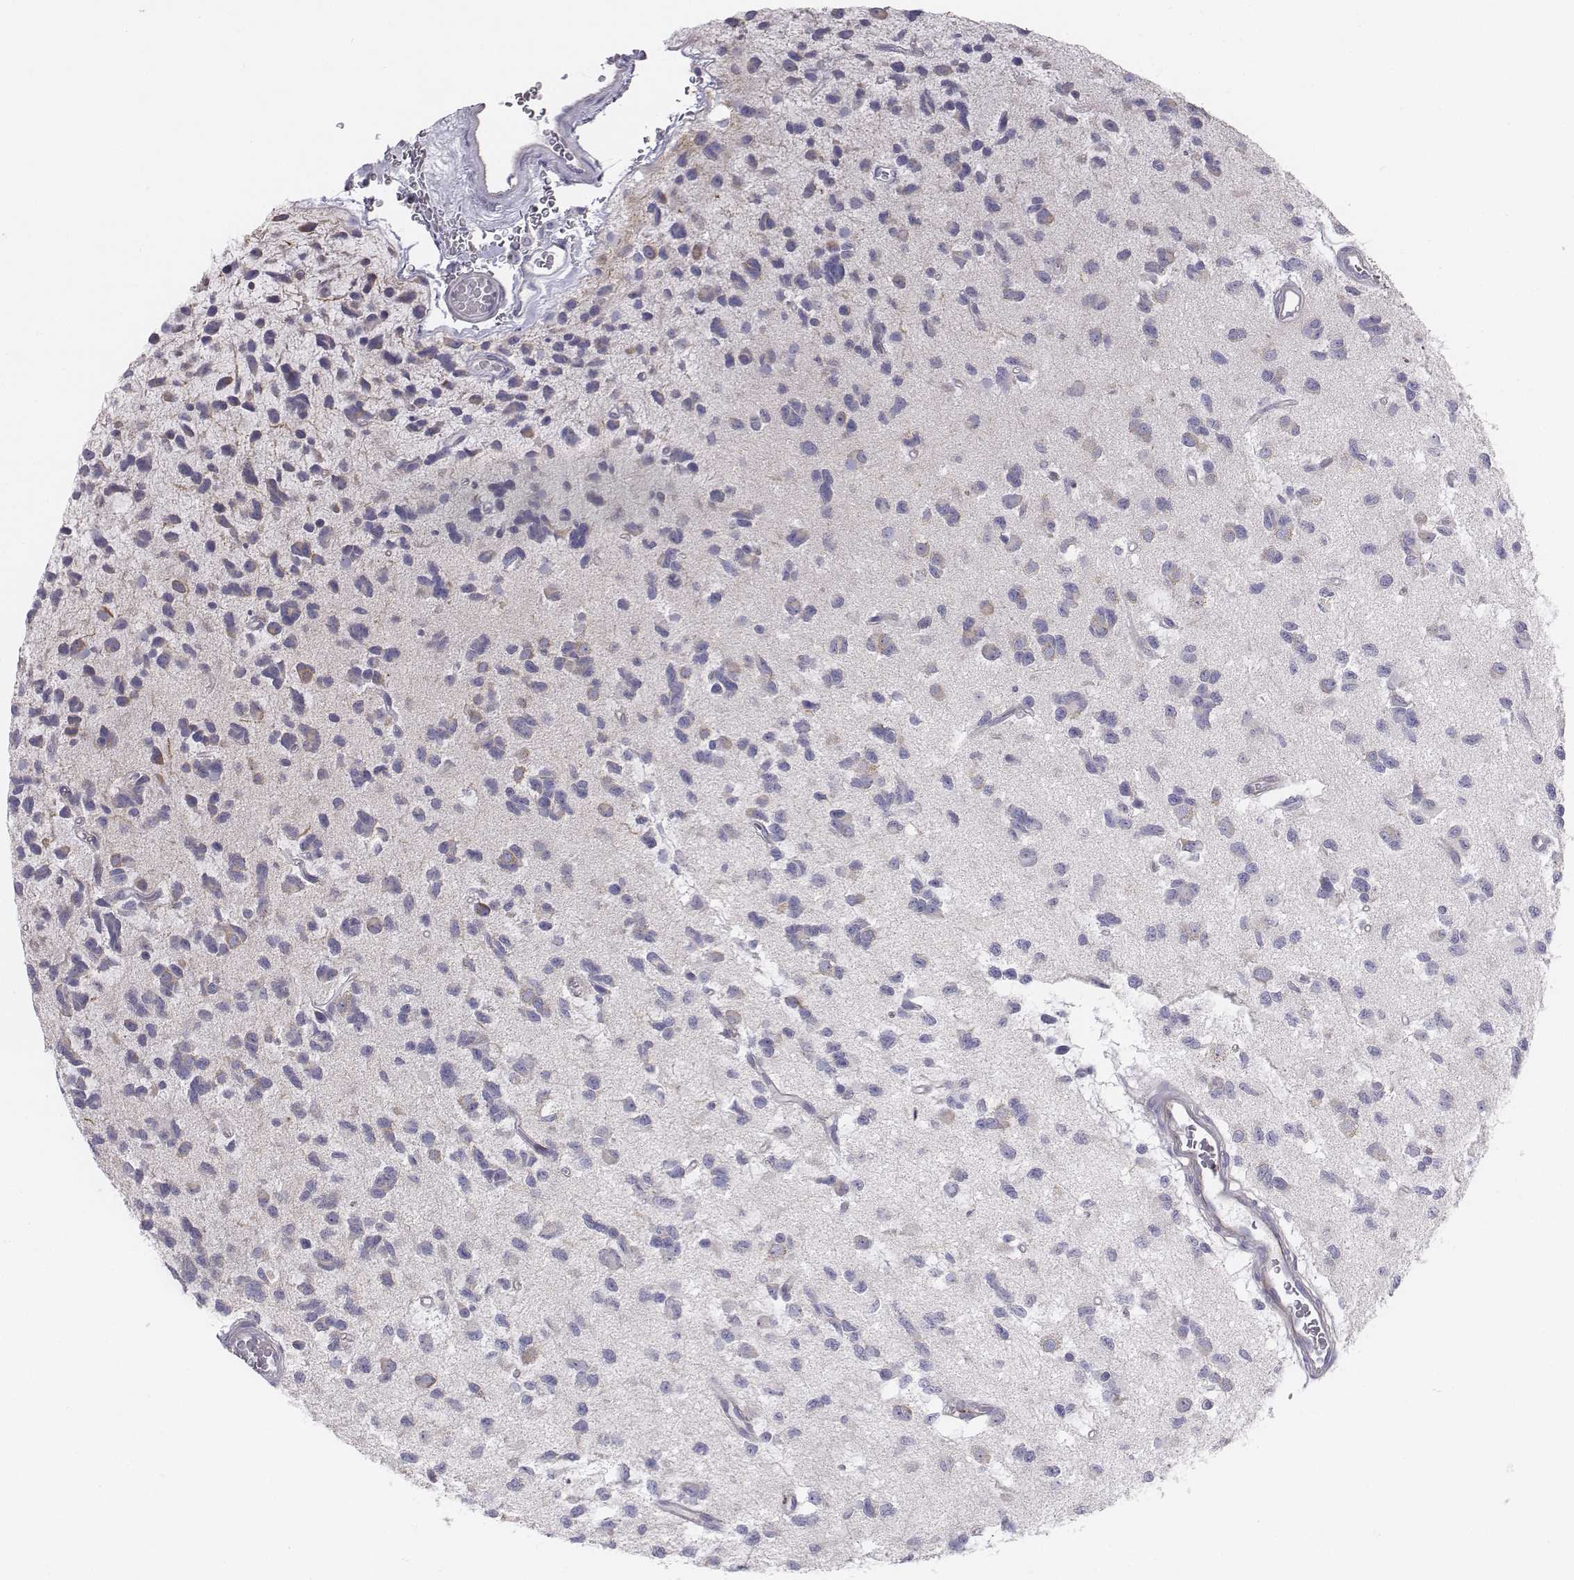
{"staining": {"intensity": "negative", "quantity": "none", "location": "none"}, "tissue": "glioma", "cell_type": "Tumor cells", "image_type": "cancer", "snomed": [{"axis": "morphology", "description": "Glioma, malignant, Low grade"}, {"axis": "topography", "description": "Brain"}], "caption": "Malignant glioma (low-grade) stained for a protein using immunohistochemistry (IHC) demonstrates no positivity tumor cells.", "gene": "CHST14", "patient": {"sex": "female", "age": 45}}